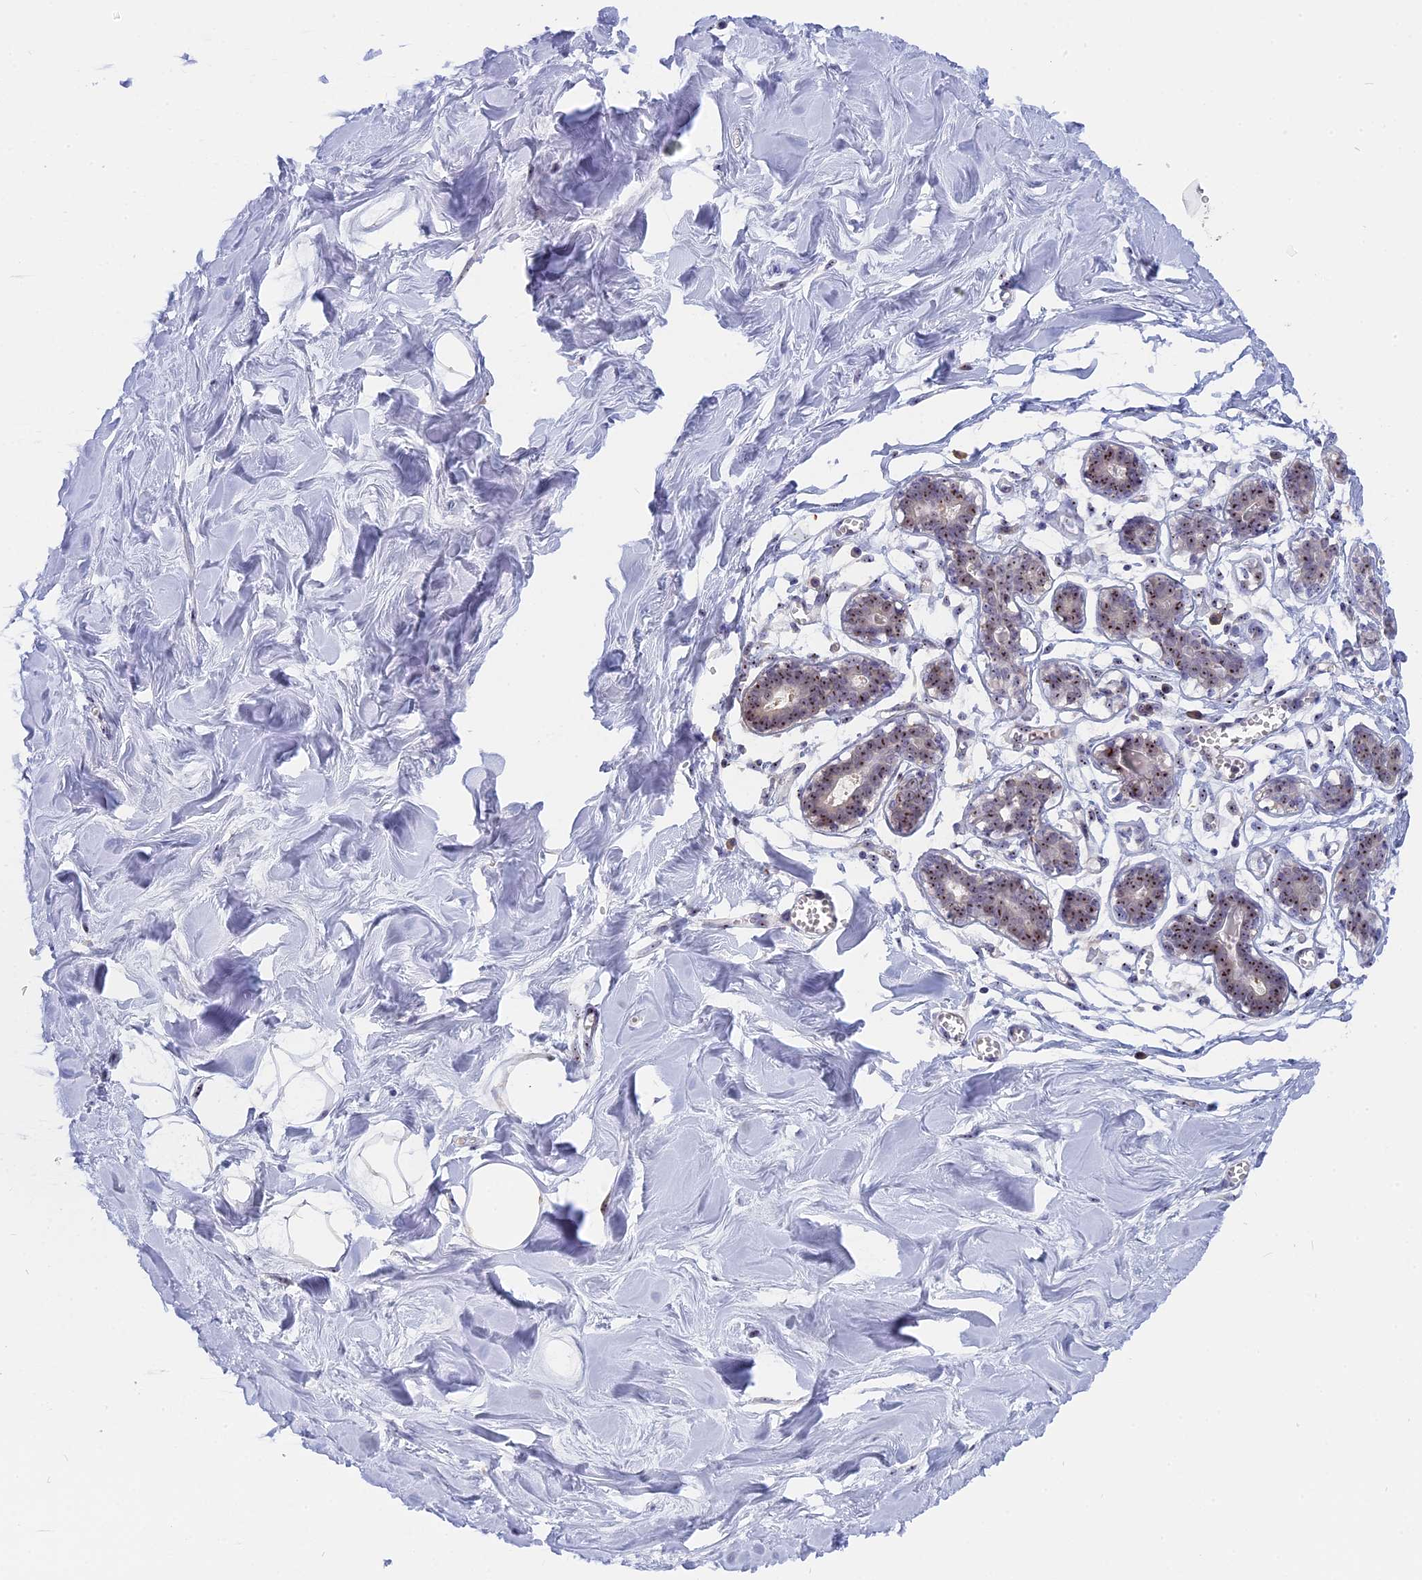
{"staining": {"intensity": "negative", "quantity": "none", "location": "none"}, "tissue": "breast", "cell_type": "Adipocytes", "image_type": "normal", "snomed": [{"axis": "morphology", "description": "Normal tissue, NOS"}, {"axis": "topography", "description": "Breast"}], "caption": "Immunohistochemistry image of normal breast: breast stained with DAB displays no significant protein expression in adipocytes.", "gene": "DBNDD1", "patient": {"sex": "female", "age": 27}}